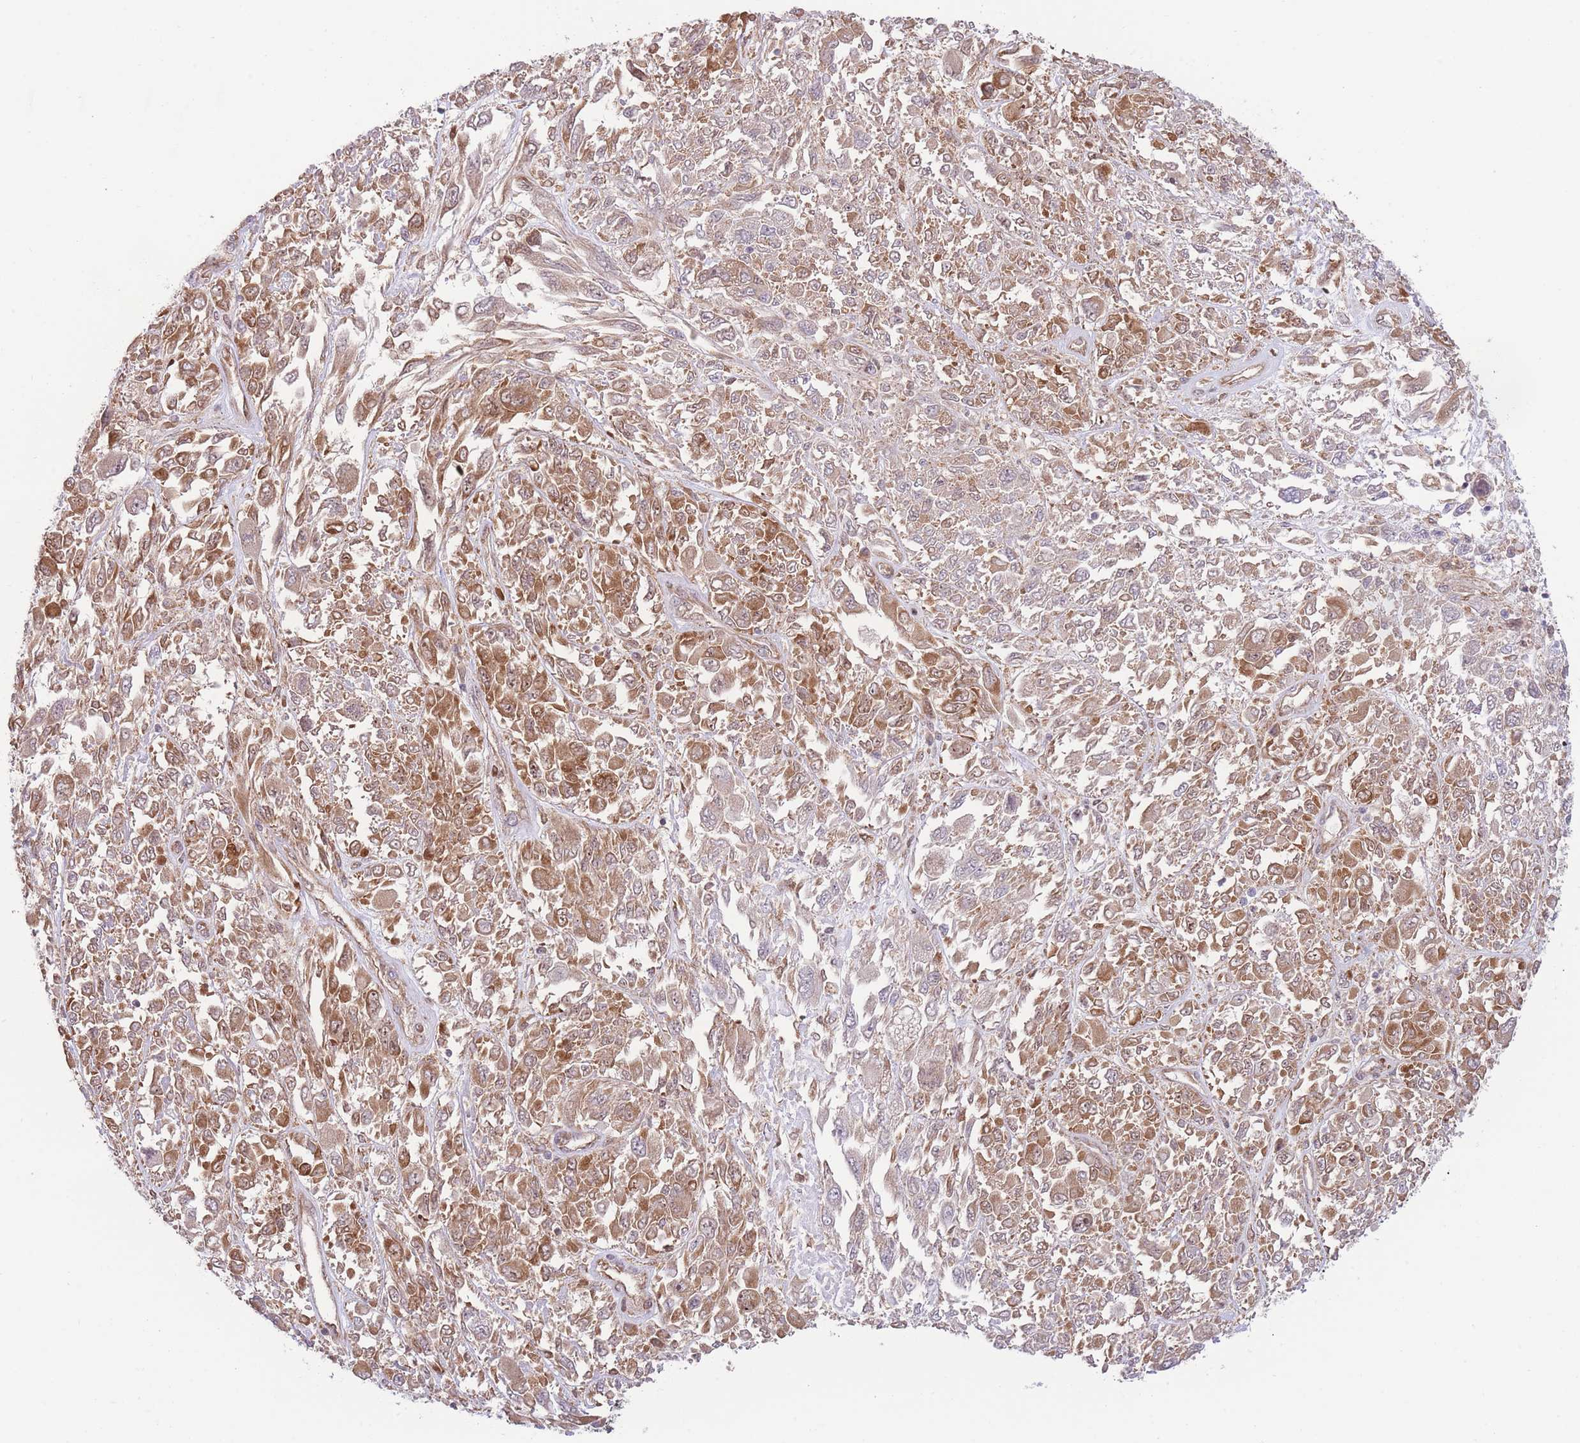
{"staining": {"intensity": "moderate", "quantity": ">75%", "location": "cytoplasmic/membranous"}, "tissue": "melanoma", "cell_type": "Tumor cells", "image_type": "cancer", "snomed": [{"axis": "morphology", "description": "Malignant melanoma, NOS"}, {"axis": "topography", "description": "Skin"}], "caption": "Melanoma stained for a protein (brown) demonstrates moderate cytoplasmic/membranous positive staining in approximately >75% of tumor cells.", "gene": "BOLA2B", "patient": {"sex": "female", "age": 91}}